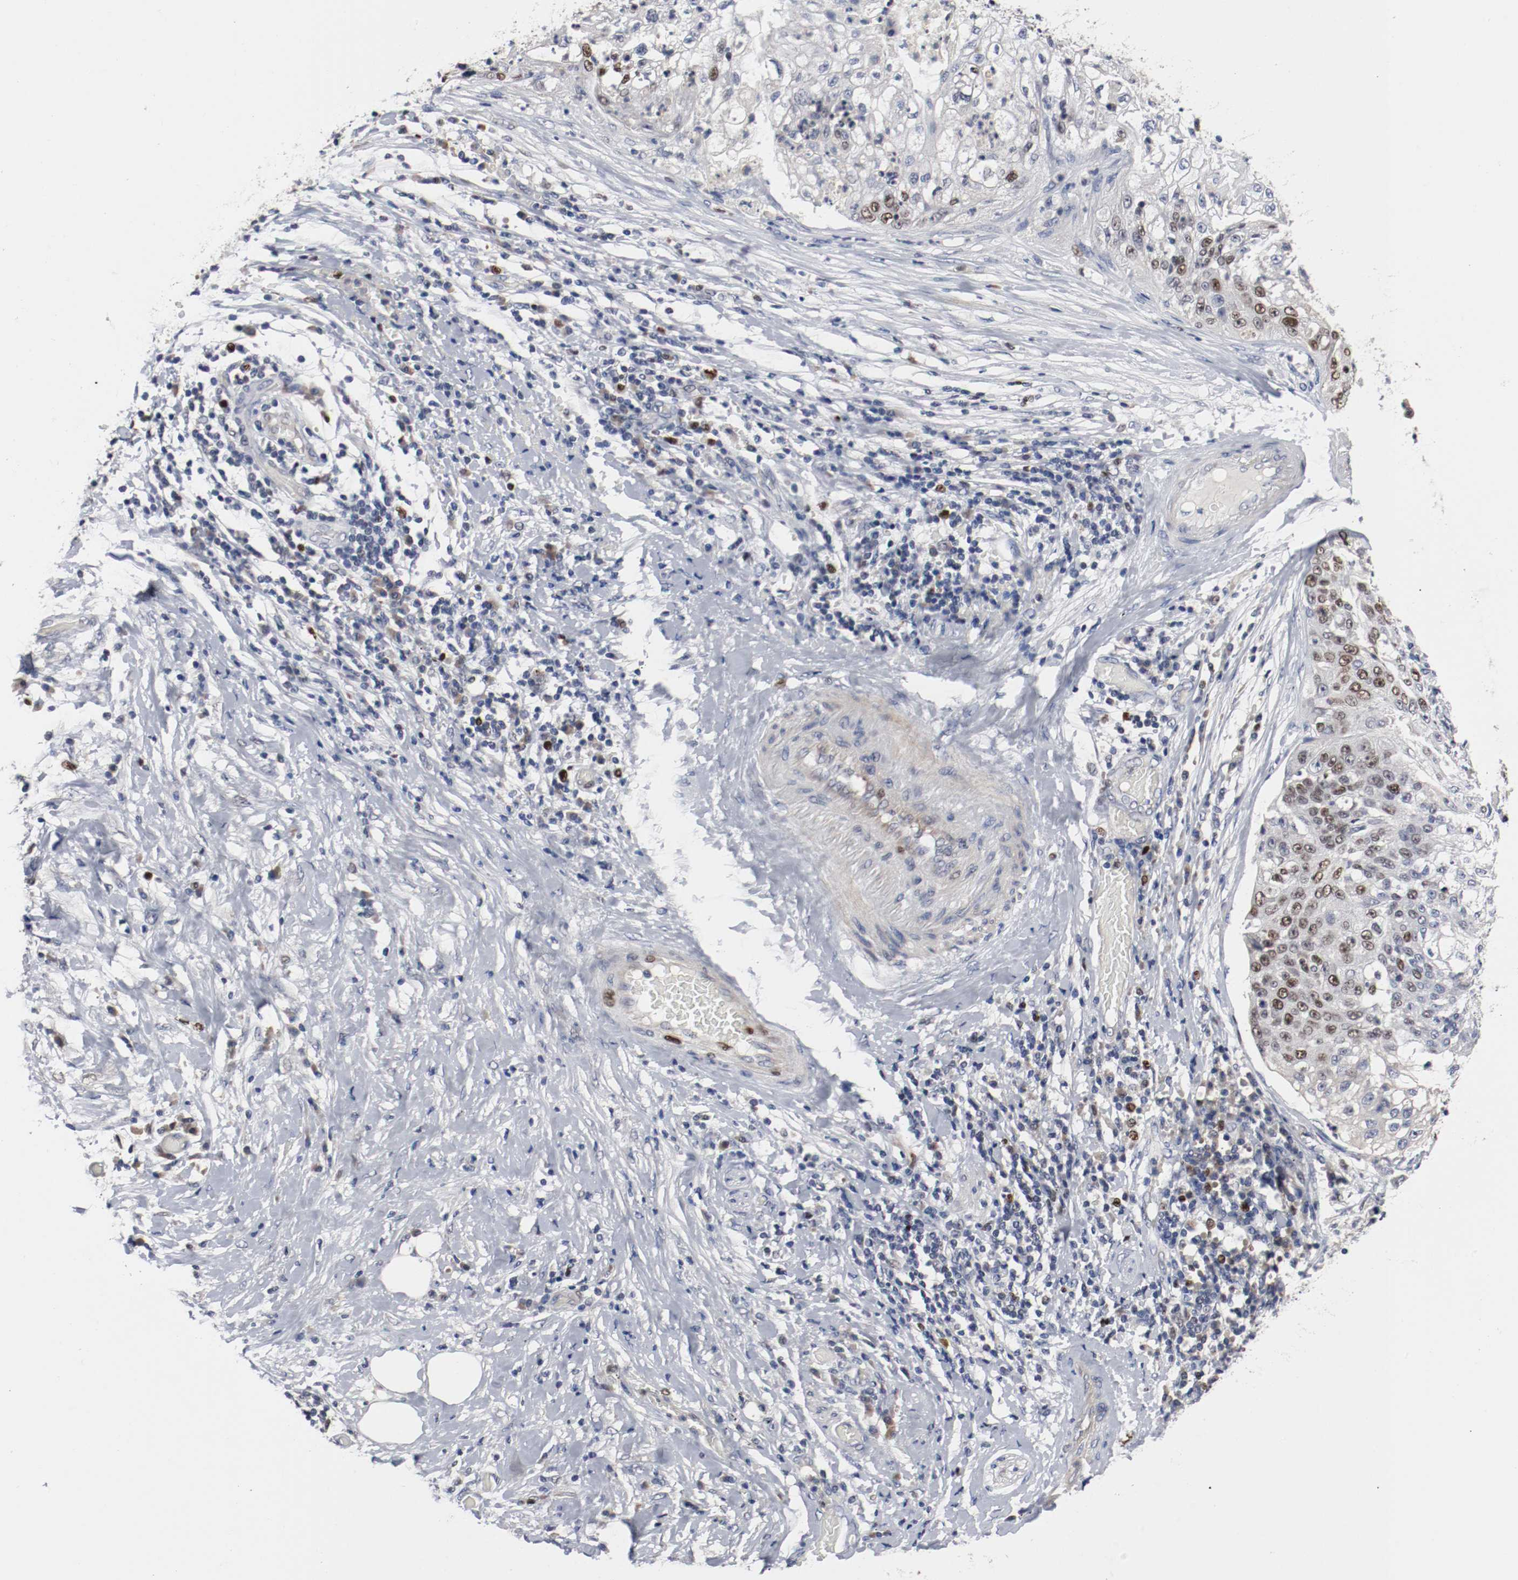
{"staining": {"intensity": "moderate", "quantity": "25%-75%", "location": "nuclear"}, "tissue": "lung cancer", "cell_type": "Tumor cells", "image_type": "cancer", "snomed": [{"axis": "morphology", "description": "Inflammation, NOS"}, {"axis": "morphology", "description": "Squamous cell carcinoma, NOS"}, {"axis": "topography", "description": "Lymph node"}, {"axis": "topography", "description": "Soft tissue"}, {"axis": "topography", "description": "Lung"}], "caption": "Lung squamous cell carcinoma tissue displays moderate nuclear expression in about 25%-75% of tumor cells", "gene": "MCM6", "patient": {"sex": "male", "age": 66}}